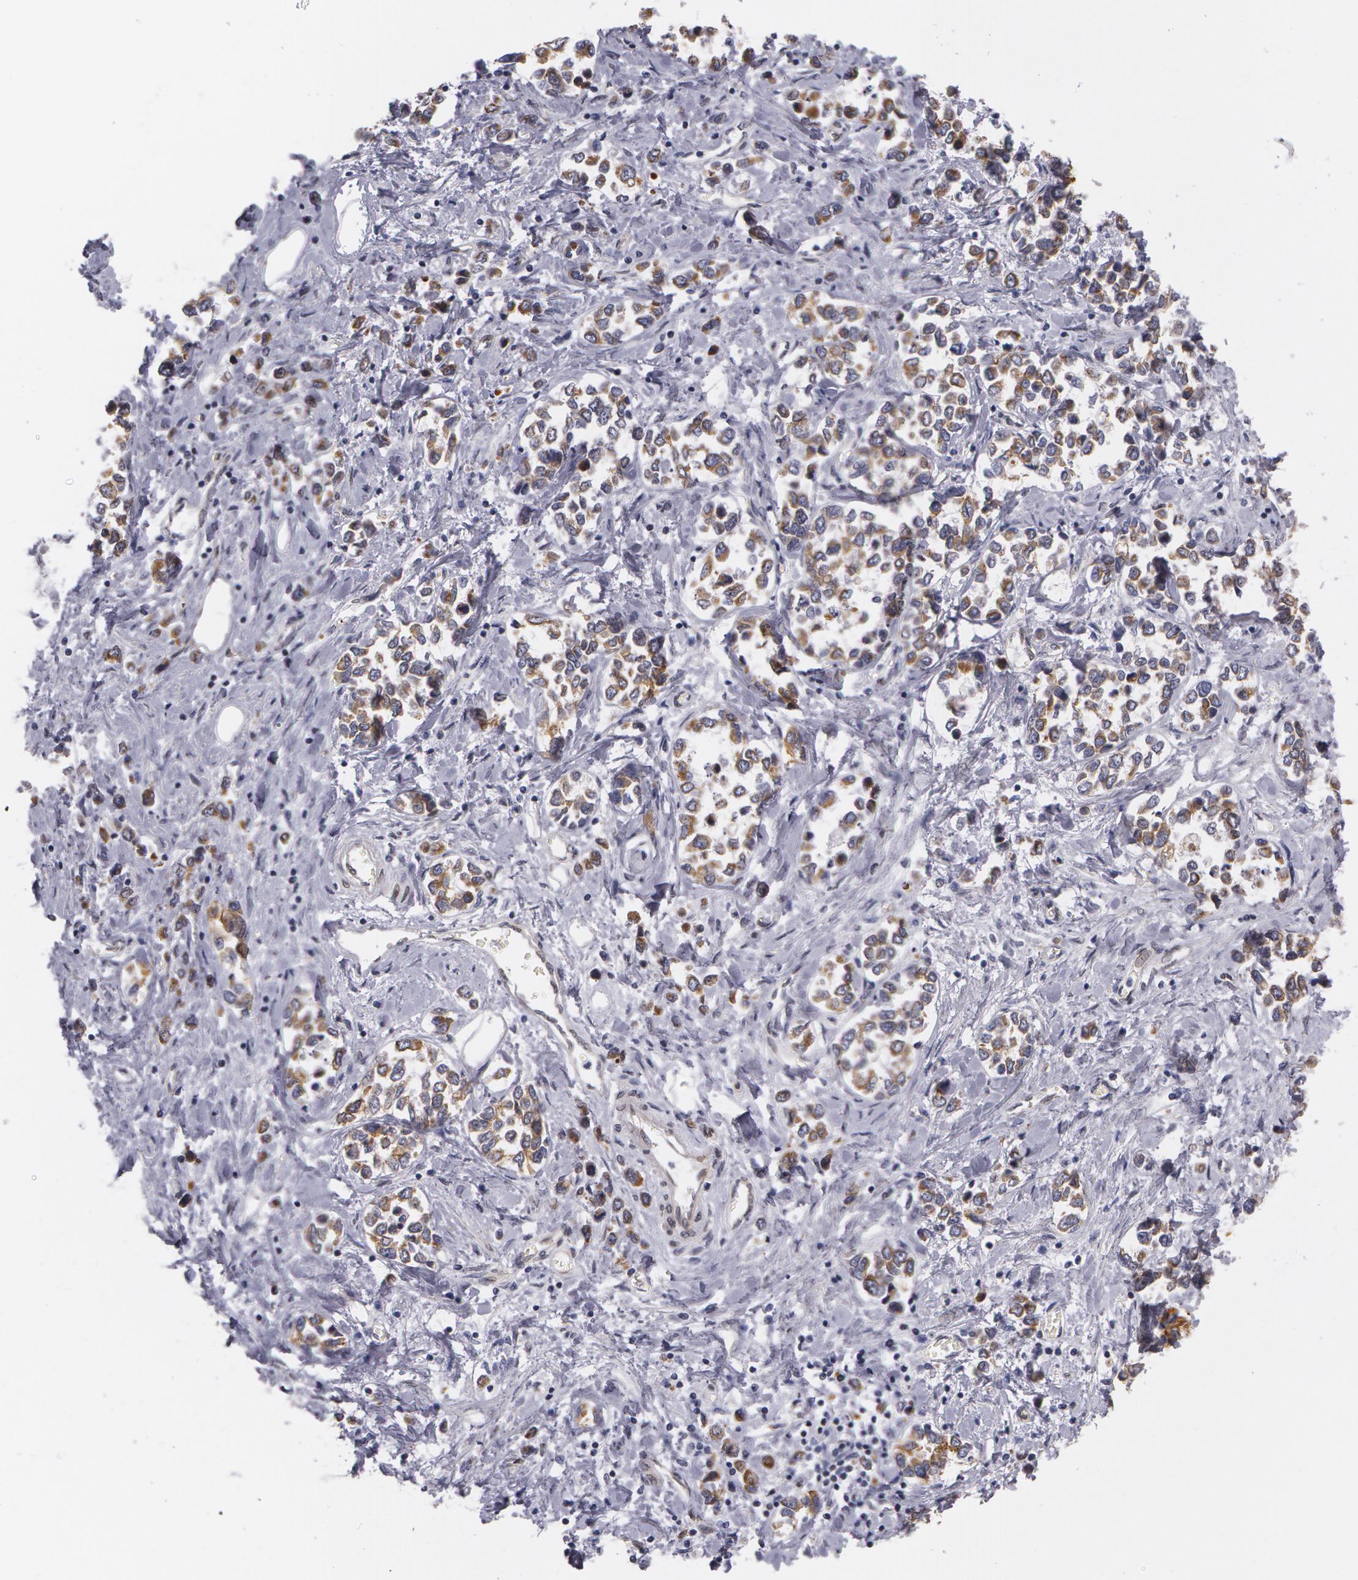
{"staining": {"intensity": "weak", "quantity": "25%-75%", "location": "cytoplasmic/membranous"}, "tissue": "stomach cancer", "cell_type": "Tumor cells", "image_type": "cancer", "snomed": [{"axis": "morphology", "description": "Adenocarcinoma, NOS"}, {"axis": "topography", "description": "Stomach, upper"}], "caption": "A brown stain labels weak cytoplasmic/membranous staining of a protein in stomach cancer tumor cells.", "gene": "KRT18", "patient": {"sex": "male", "age": 76}}